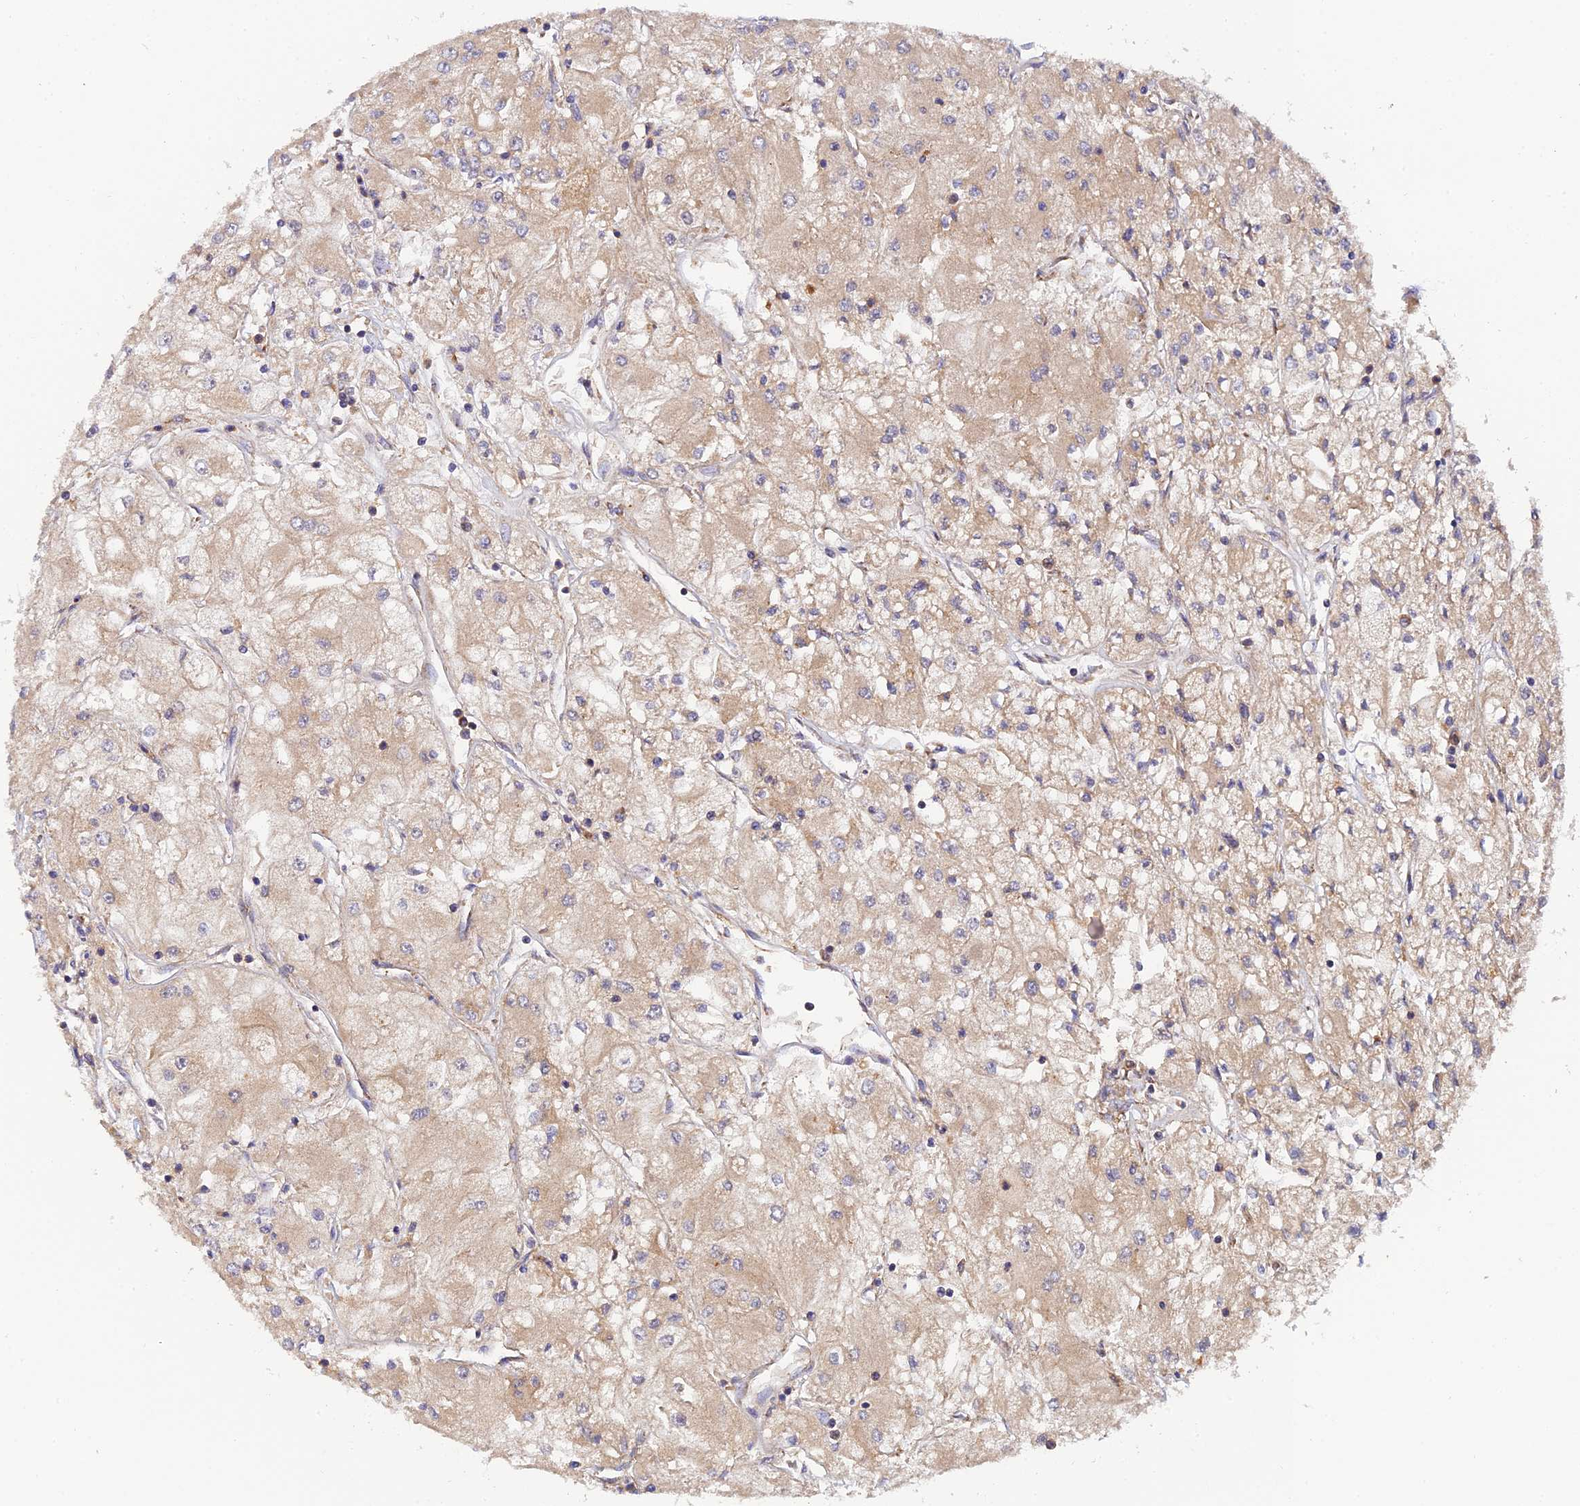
{"staining": {"intensity": "weak", "quantity": "25%-75%", "location": "cytoplasmic/membranous"}, "tissue": "renal cancer", "cell_type": "Tumor cells", "image_type": "cancer", "snomed": [{"axis": "morphology", "description": "Adenocarcinoma, NOS"}, {"axis": "topography", "description": "Kidney"}], "caption": "Immunohistochemical staining of human renal cancer (adenocarcinoma) shows low levels of weak cytoplasmic/membranous staining in about 25%-75% of tumor cells.", "gene": "PODNL1", "patient": {"sex": "male", "age": 80}}